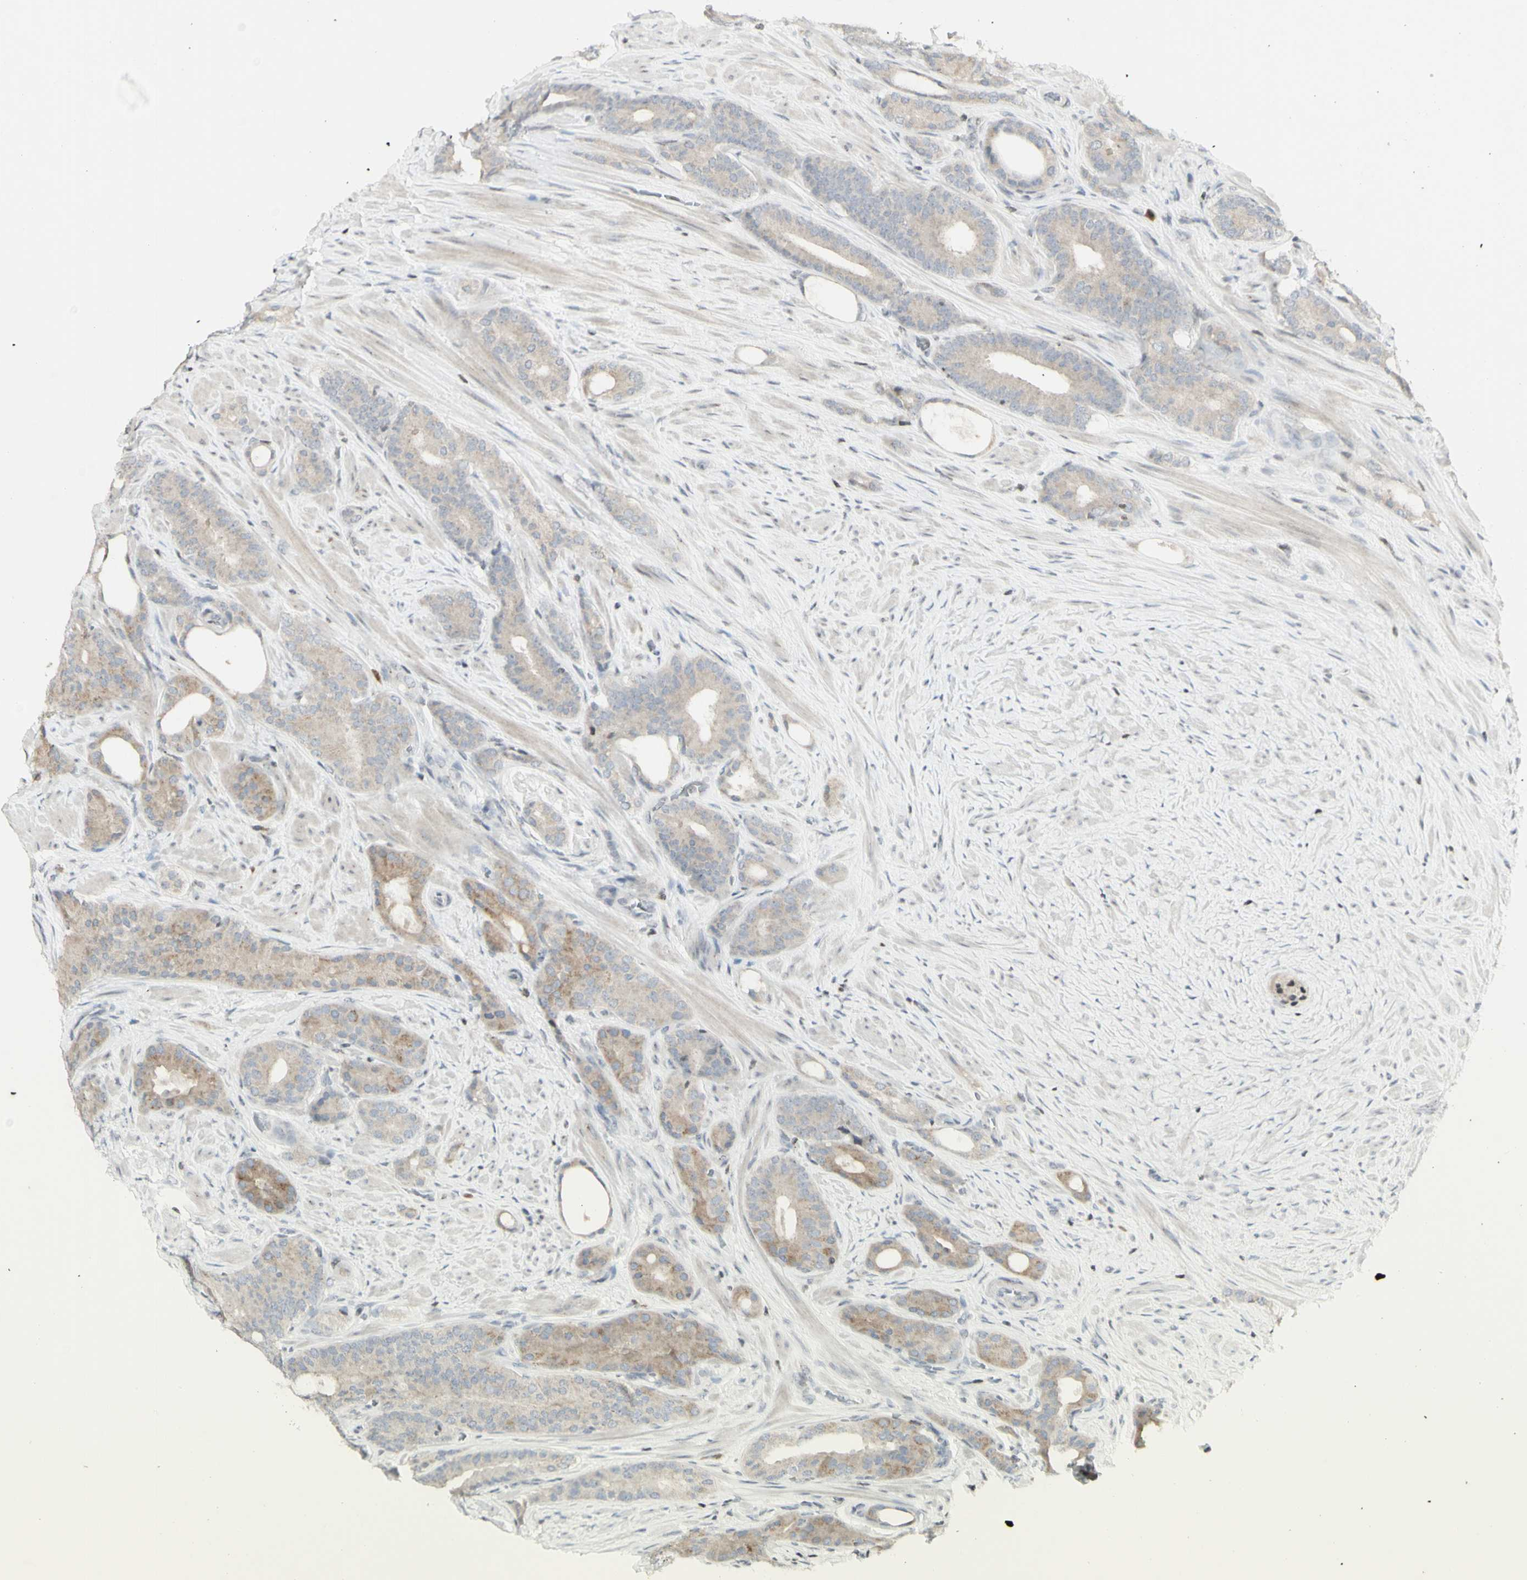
{"staining": {"intensity": "weak", "quantity": ">75%", "location": "cytoplasmic/membranous"}, "tissue": "prostate cancer", "cell_type": "Tumor cells", "image_type": "cancer", "snomed": [{"axis": "morphology", "description": "Adenocarcinoma, Low grade"}, {"axis": "topography", "description": "Prostate"}], "caption": "Tumor cells demonstrate low levels of weak cytoplasmic/membranous staining in about >75% of cells in human prostate cancer.", "gene": "MUC5AC", "patient": {"sex": "male", "age": 63}}